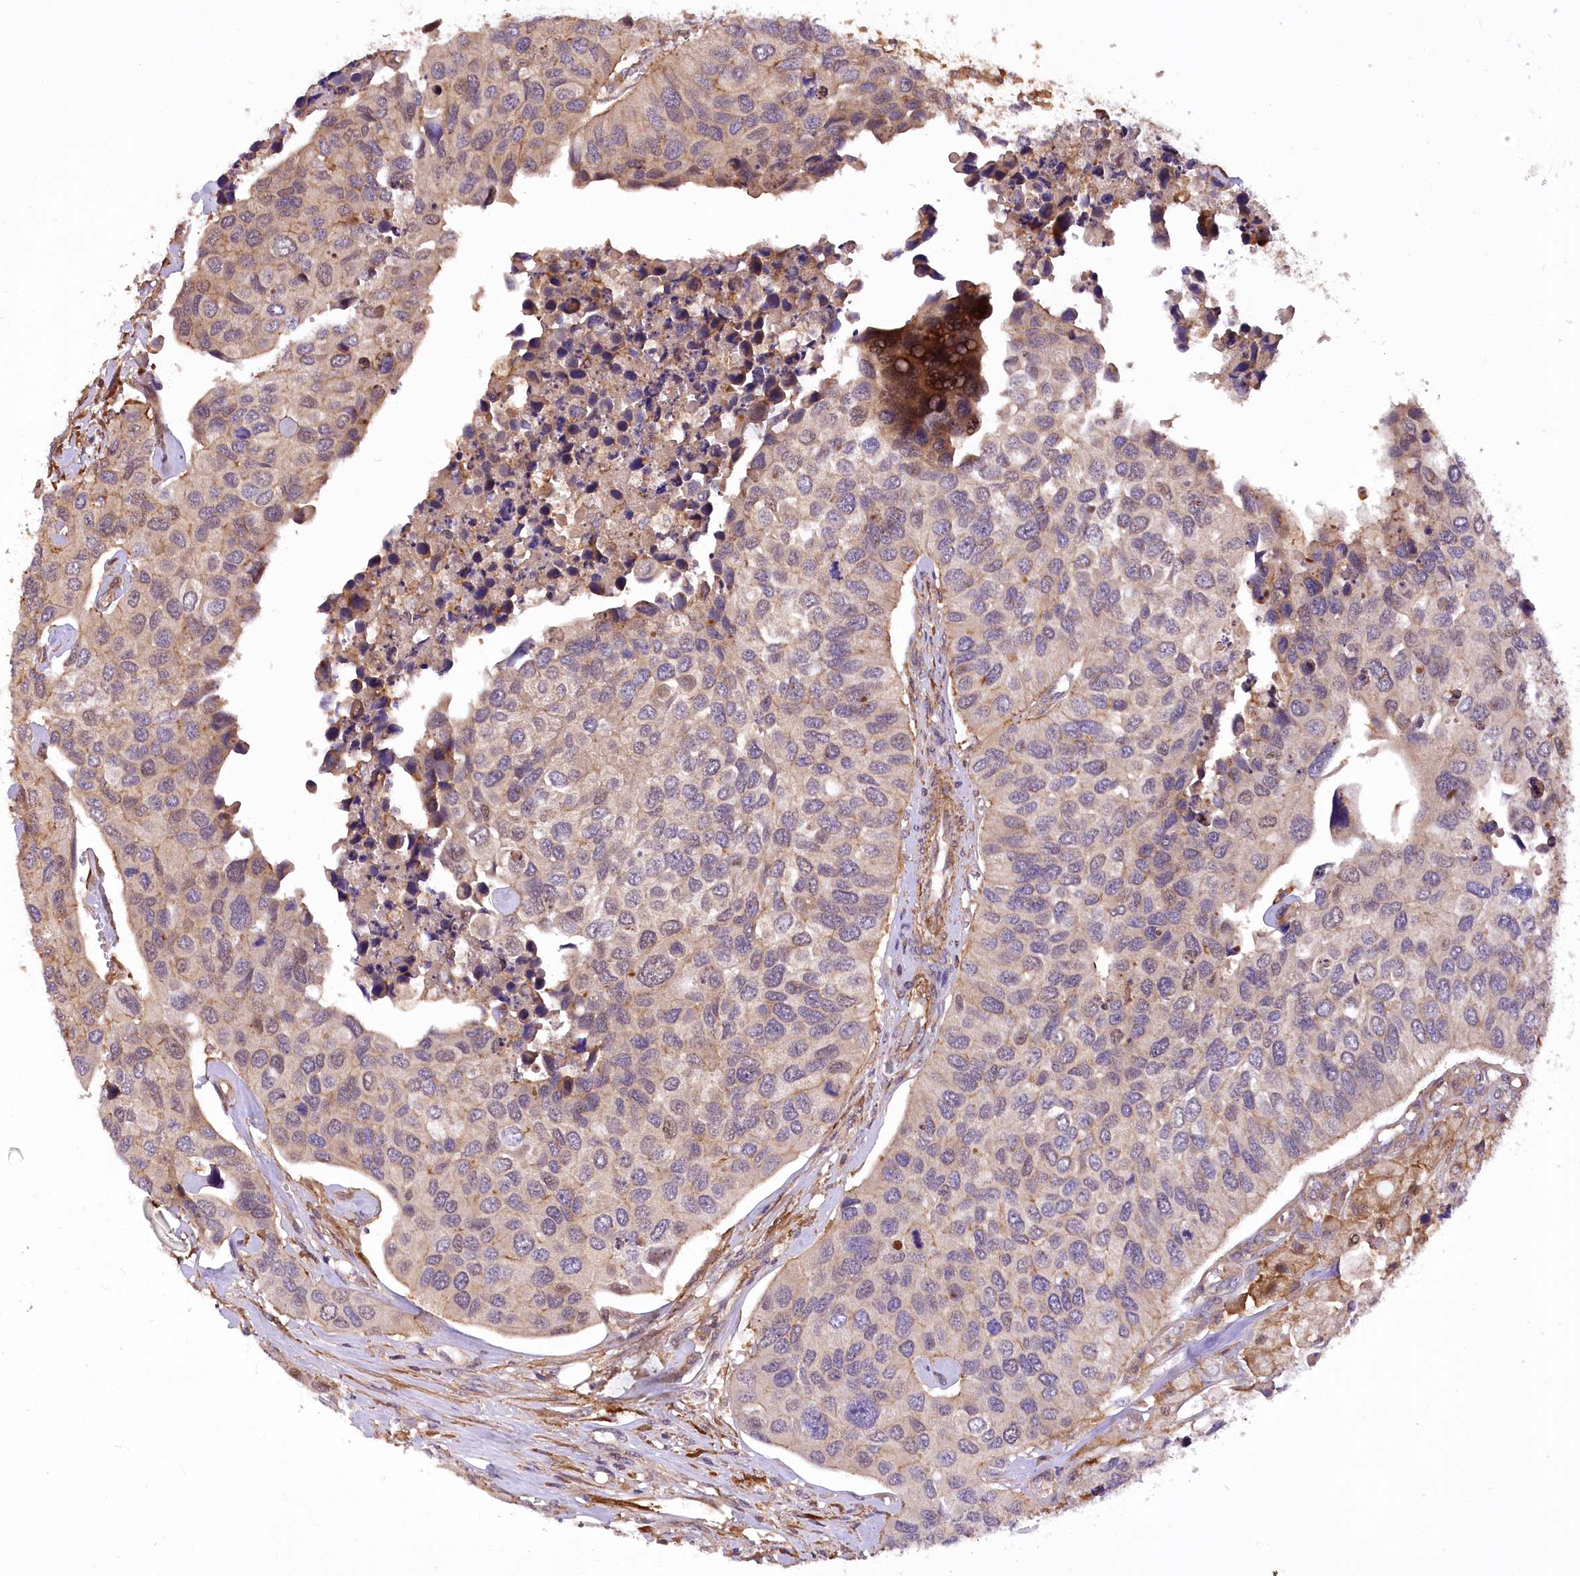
{"staining": {"intensity": "moderate", "quantity": "<25%", "location": "nuclear"}, "tissue": "urothelial cancer", "cell_type": "Tumor cells", "image_type": "cancer", "snomed": [{"axis": "morphology", "description": "Urothelial carcinoma, High grade"}, {"axis": "topography", "description": "Urinary bladder"}], "caption": "Human urothelial cancer stained for a protein (brown) demonstrates moderate nuclear positive expression in approximately <25% of tumor cells.", "gene": "DPP3", "patient": {"sex": "male", "age": 74}}